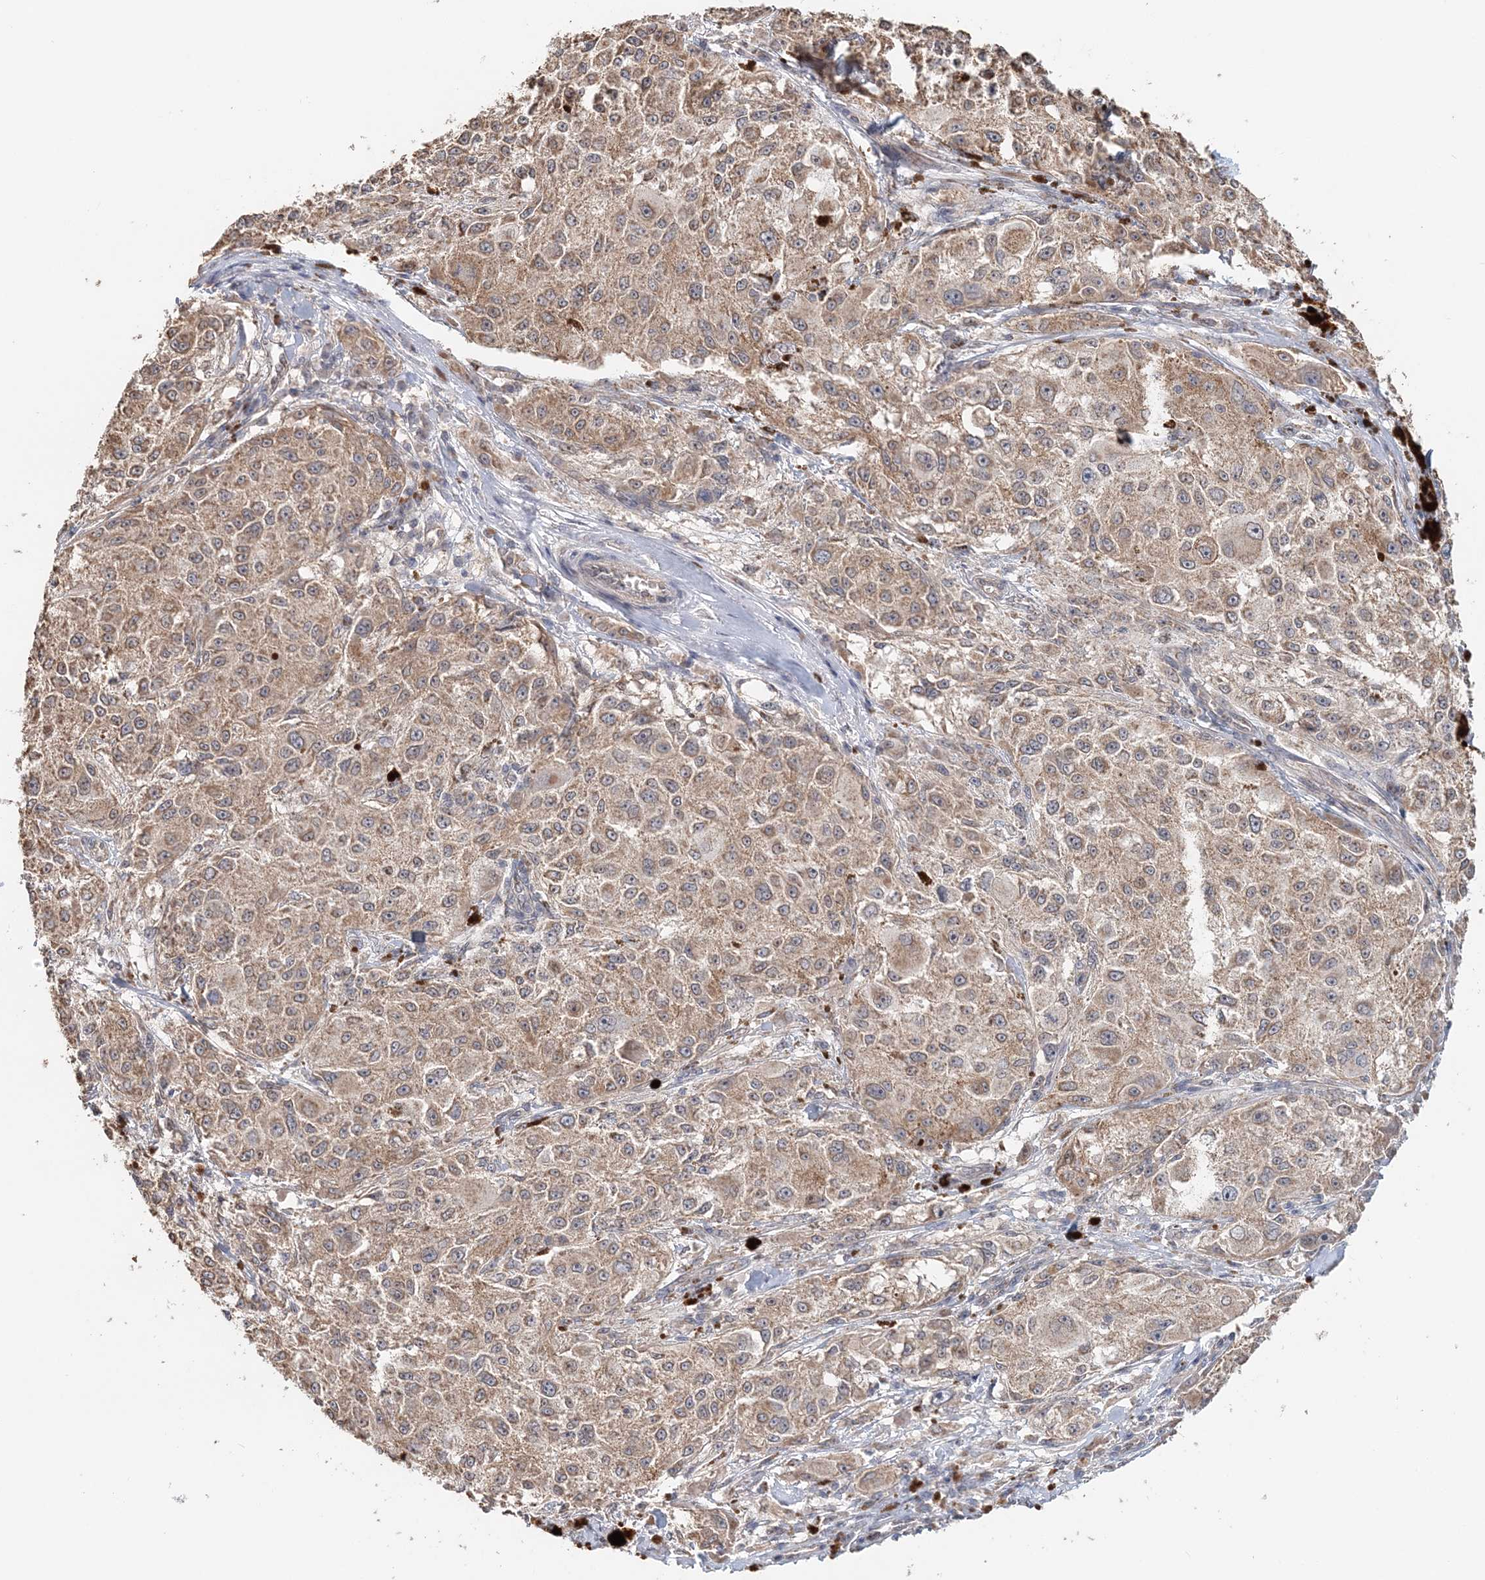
{"staining": {"intensity": "moderate", "quantity": ">75%", "location": "cytoplasmic/membranous"}, "tissue": "melanoma", "cell_type": "Tumor cells", "image_type": "cancer", "snomed": [{"axis": "morphology", "description": "Necrosis, NOS"}, {"axis": "morphology", "description": "Malignant melanoma, NOS"}, {"axis": "topography", "description": "Skin"}], "caption": "High-magnification brightfield microscopy of melanoma stained with DAB (3,3'-diaminobenzidine) (brown) and counterstained with hematoxylin (blue). tumor cells exhibit moderate cytoplasmic/membranous staining is identified in approximately>75% of cells.", "gene": "FBXO38", "patient": {"sex": "female", "age": 87}}